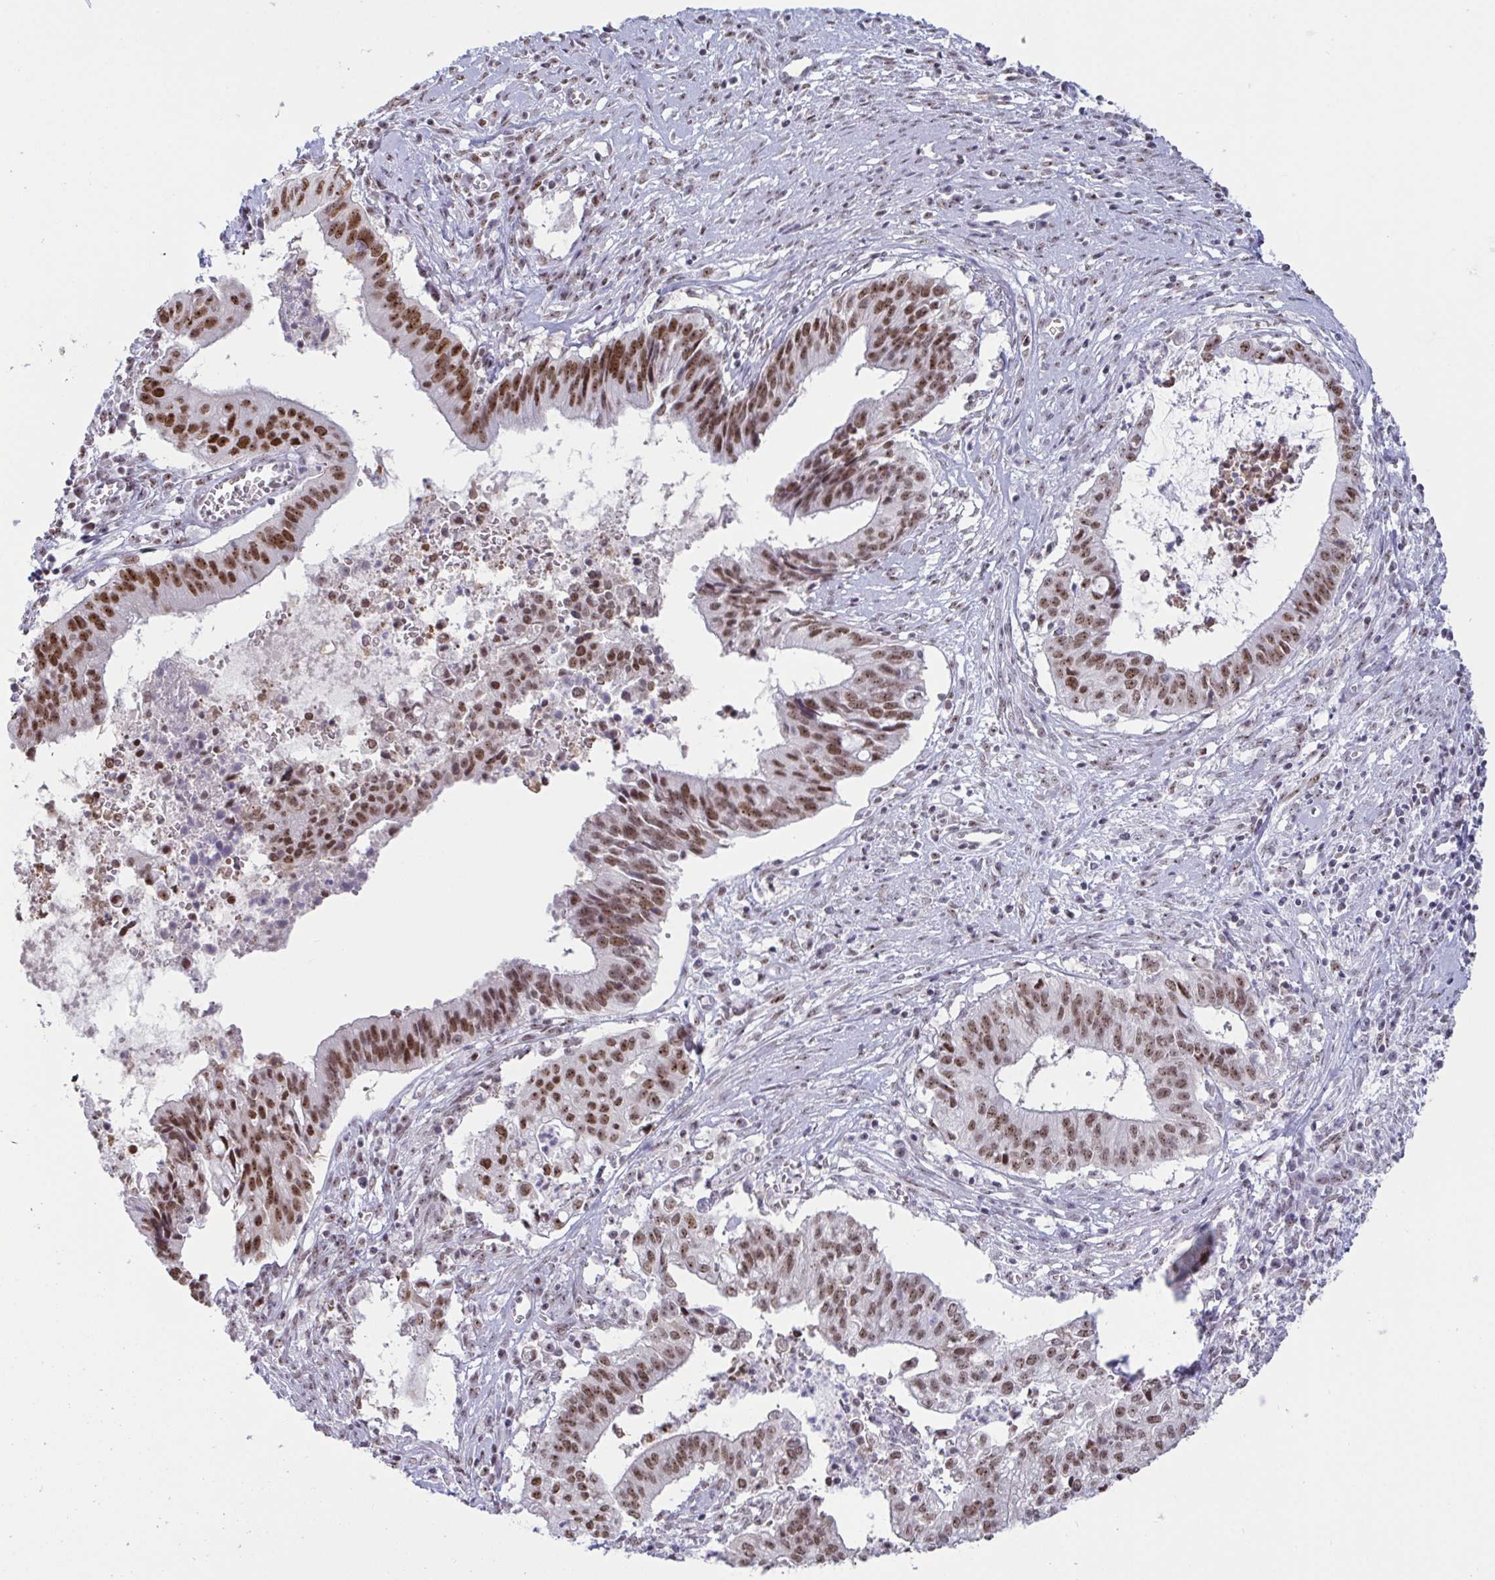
{"staining": {"intensity": "moderate", "quantity": ">75%", "location": "nuclear"}, "tissue": "cervical cancer", "cell_type": "Tumor cells", "image_type": "cancer", "snomed": [{"axis": "morphology", "description": "Adenocarcinoma, NOS"}, {"axis": "topography", "description": "Cervix"}], "caption": "The photomicrograph exhibits a brown stain indicating the presence of a protein in the nuclear of tumor cells in cervical adenocarcinoma.", "gene": "SUPT16H", "patient": {"sex": "female", "age": 44}}